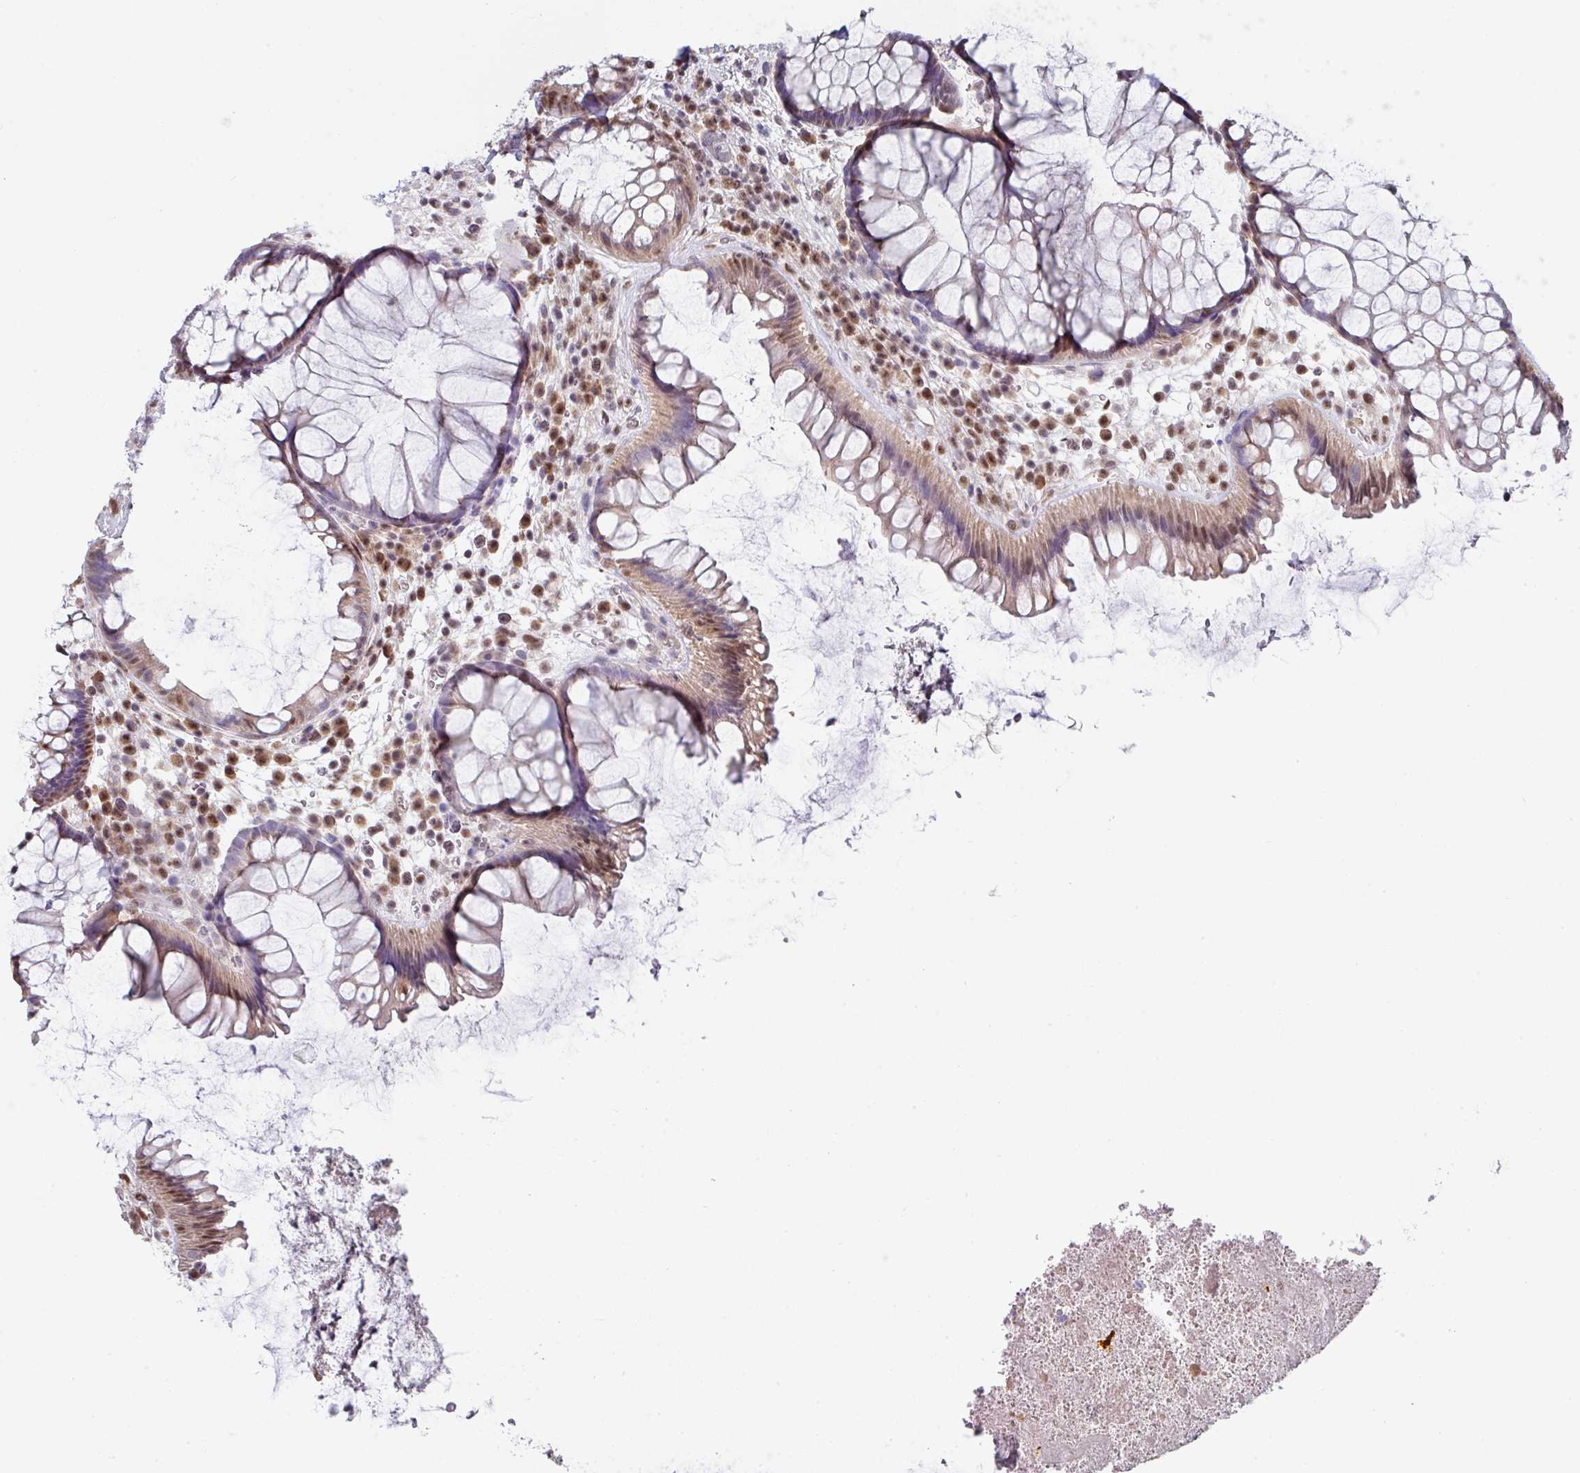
{"staining": {"intensity": "moderate", "quantity": ">75%", "location": "nuclear"}, "tissue": "rectum", "cell_type": "Glandular cells", "image_type": "normal", "snomed": [{"axis": "morphology", "description": "Normal tissue, NOS"}, {"axis": "topography", "description": "Rectum"}], "caption": "IHC (DAB (3,3'-diaminobenzidine)) staining of normal rectum reveals moderate nuclear protein positivity in about >75% of glandular cells.", "gene": "TMED5", "patient": {"sex": "male", "age": 51}}